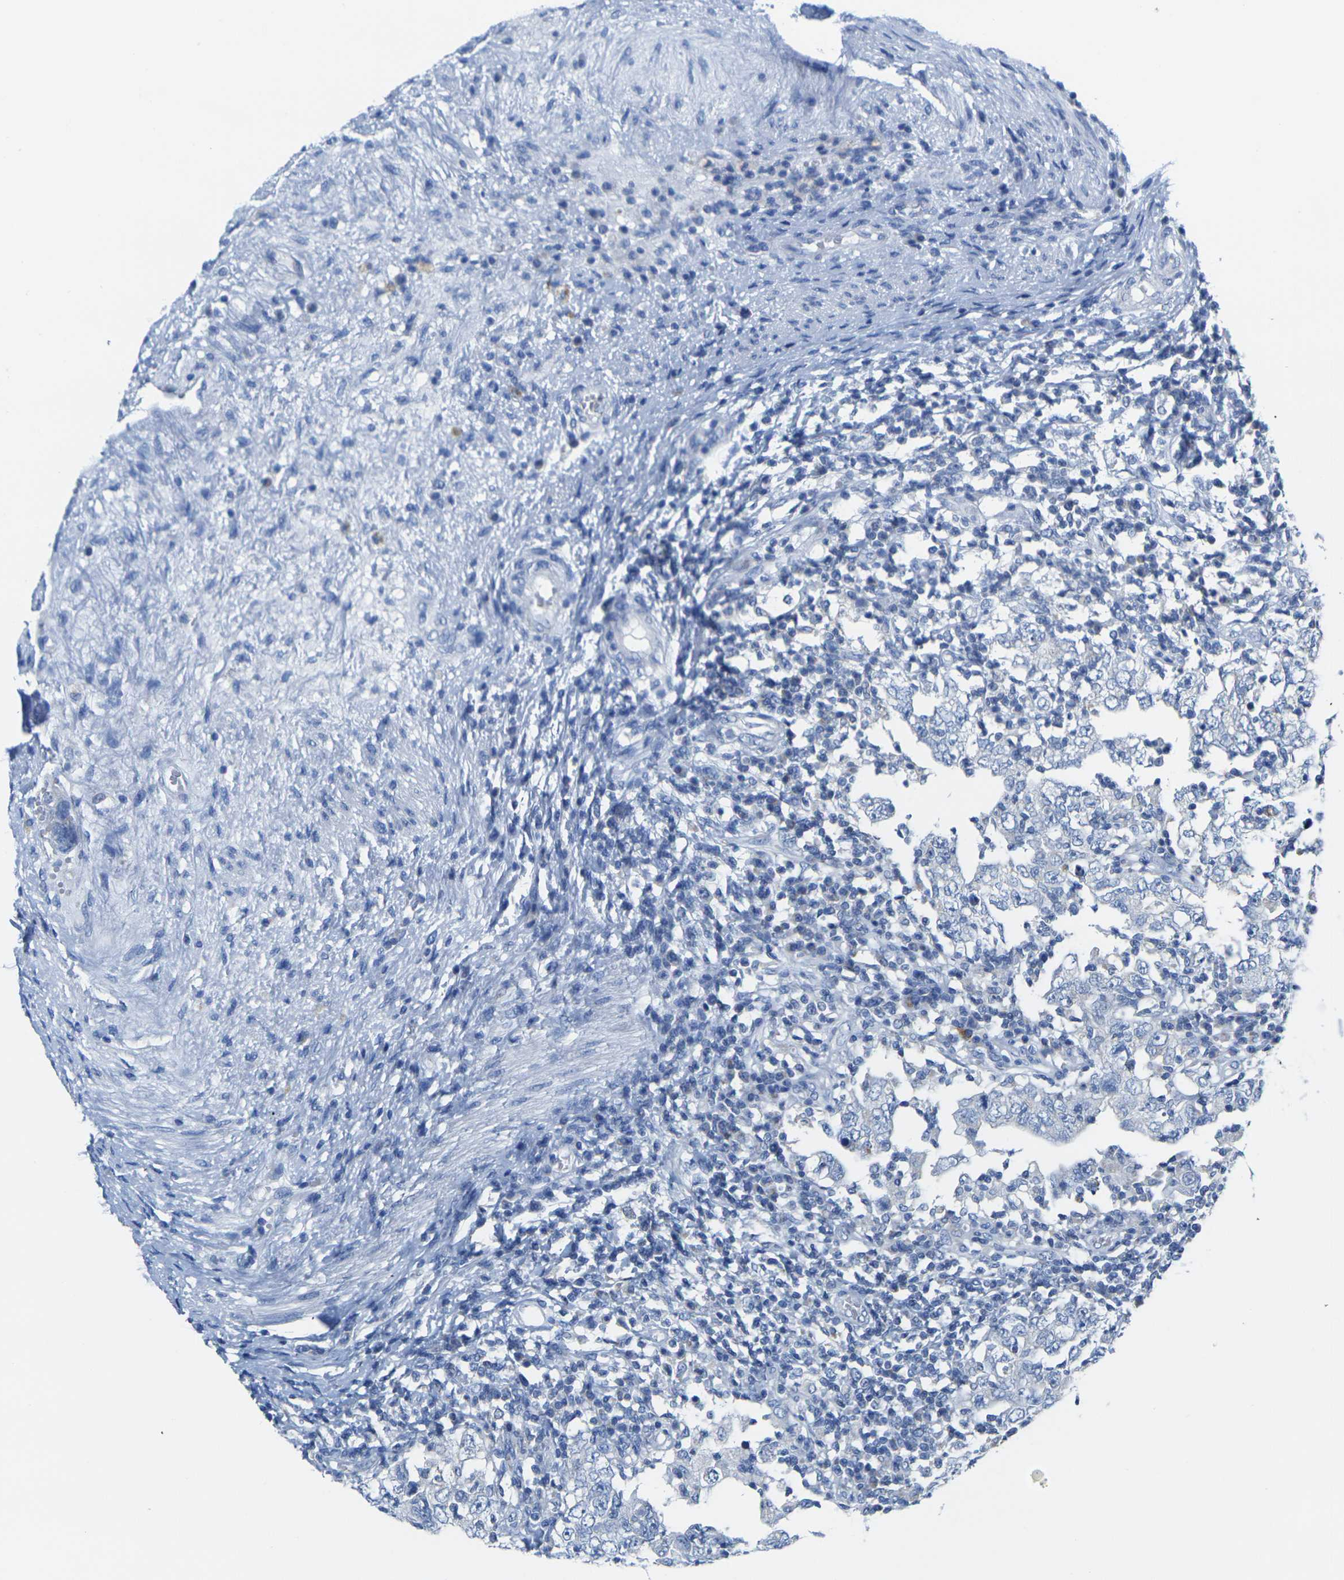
{"staining": {"intensity": "negative", "quantity": "none", "location": "none"}, "tissue": "testis cancer", "cell_type": "Tumor cells", "image_type": "cancer", "snomed": [{"axis": "morphology", "description": "Carcinoma, Embryonal, NOS"}, {"axis": "topography", "description": "Testis"}], "caption": "Testis embryonal carcinoma was stained to show a protein in brown. There is no significant expression in tumor cells.", "gene": "TMEM204", "patient": {"sex": "male", "age": 26}}